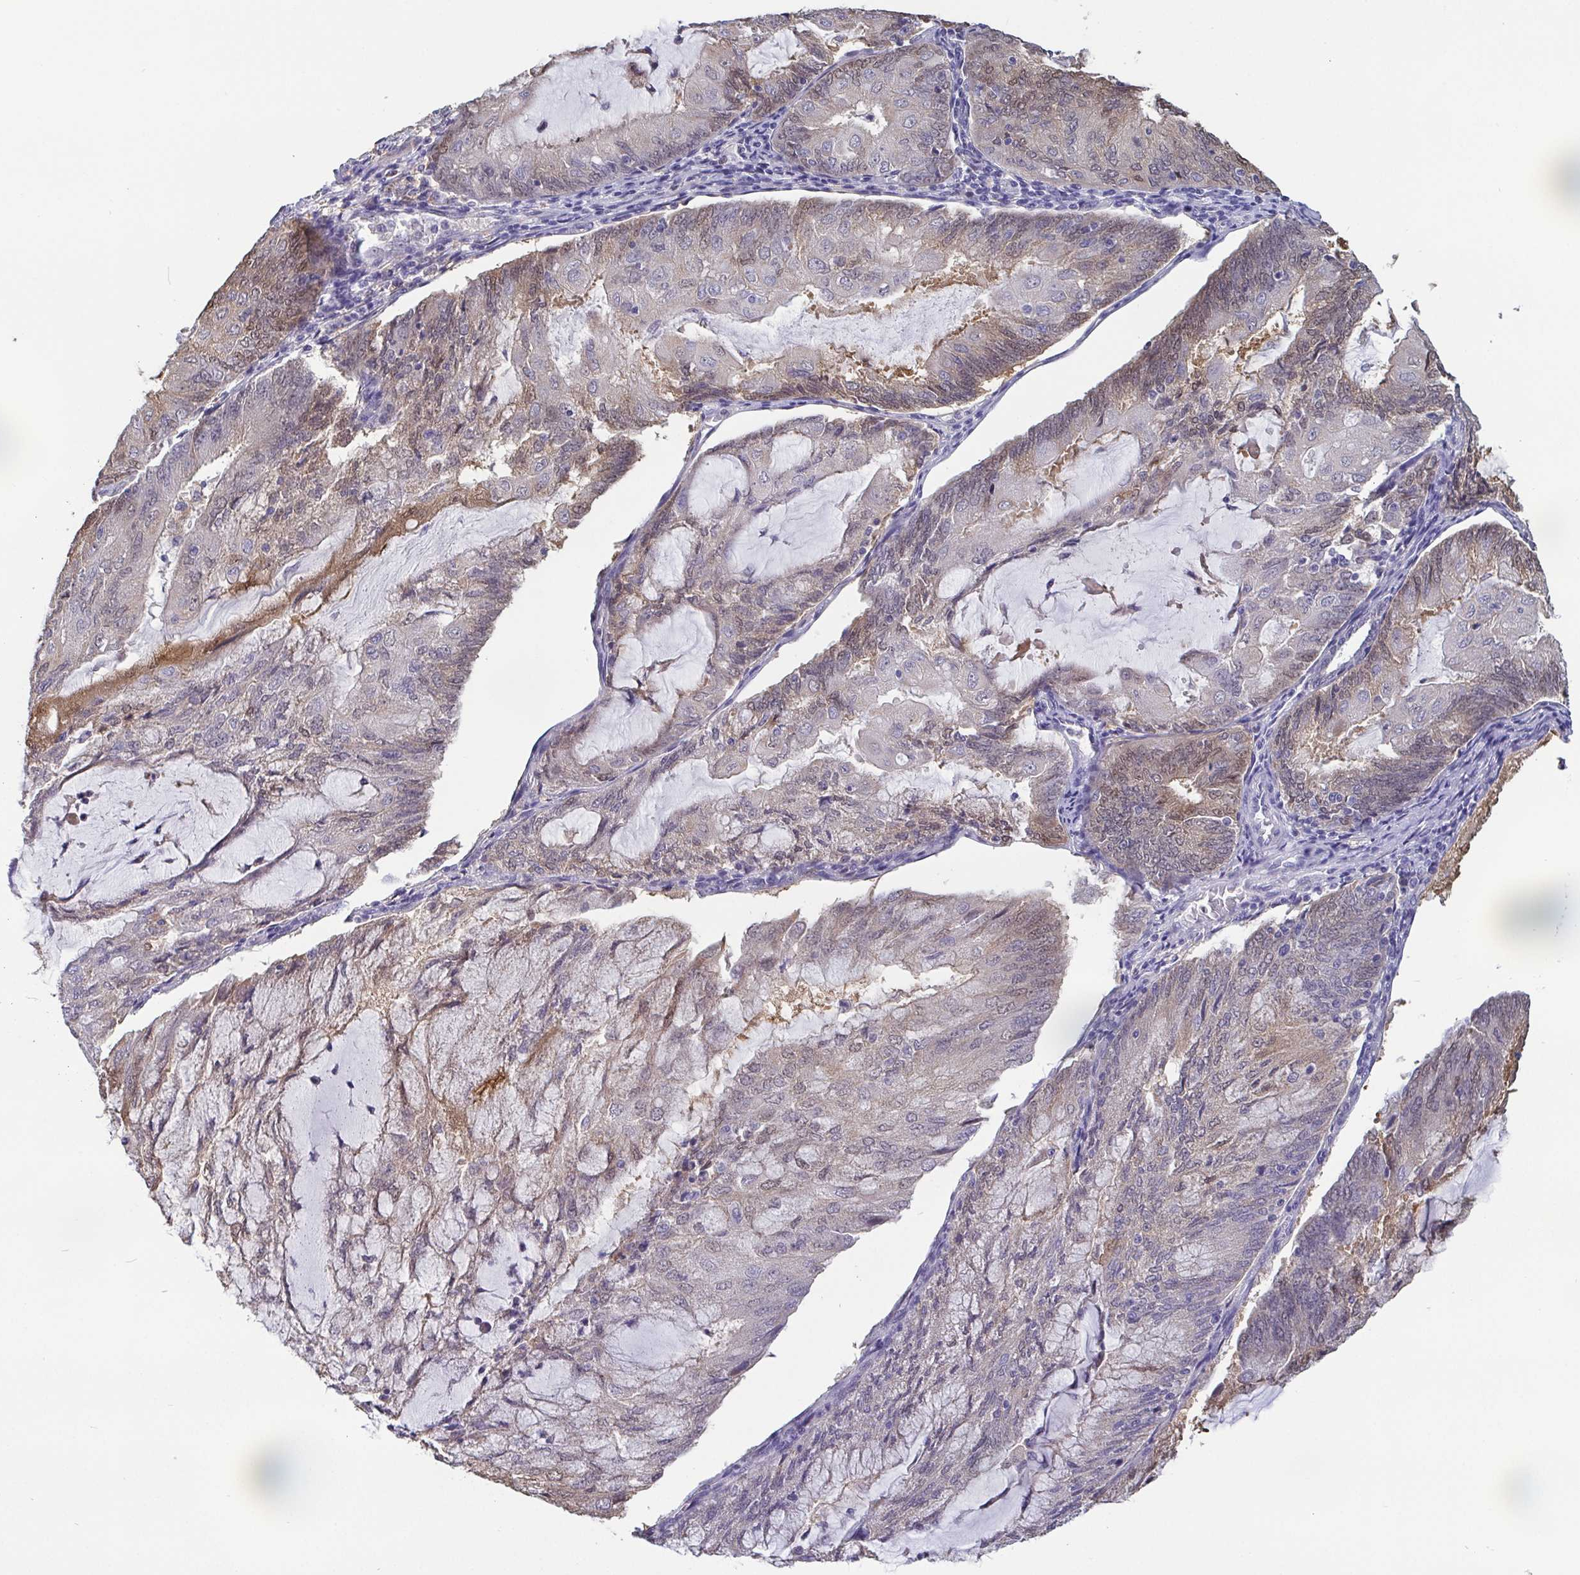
{"staining": {"intensity": "moderate", "quantity": "25%-75%", "location": "cytoplasmic/membranous,nuclear"}, "tissue": "endometrial cancer", "cell_type": "Tumor cells", "image_type": "cancer", "snomed": [{"axis": "morphology", "description": "Adenocarcinoma, NOS"}, {"axis": "topography", "description": "Endometrium"}], "caption": "A brown stain highlights moderate cytoplasmic/membranous and nuclear expression of a protein in endometrial cancer (adenocarcinoma) tumor cells. The staining was performed using DAB, with brown indicating positive protein expression. Nuclei are stained blue with hematoxylin.", "gene": "IDH1", "patient": {"sex": "female", "age": 81}}